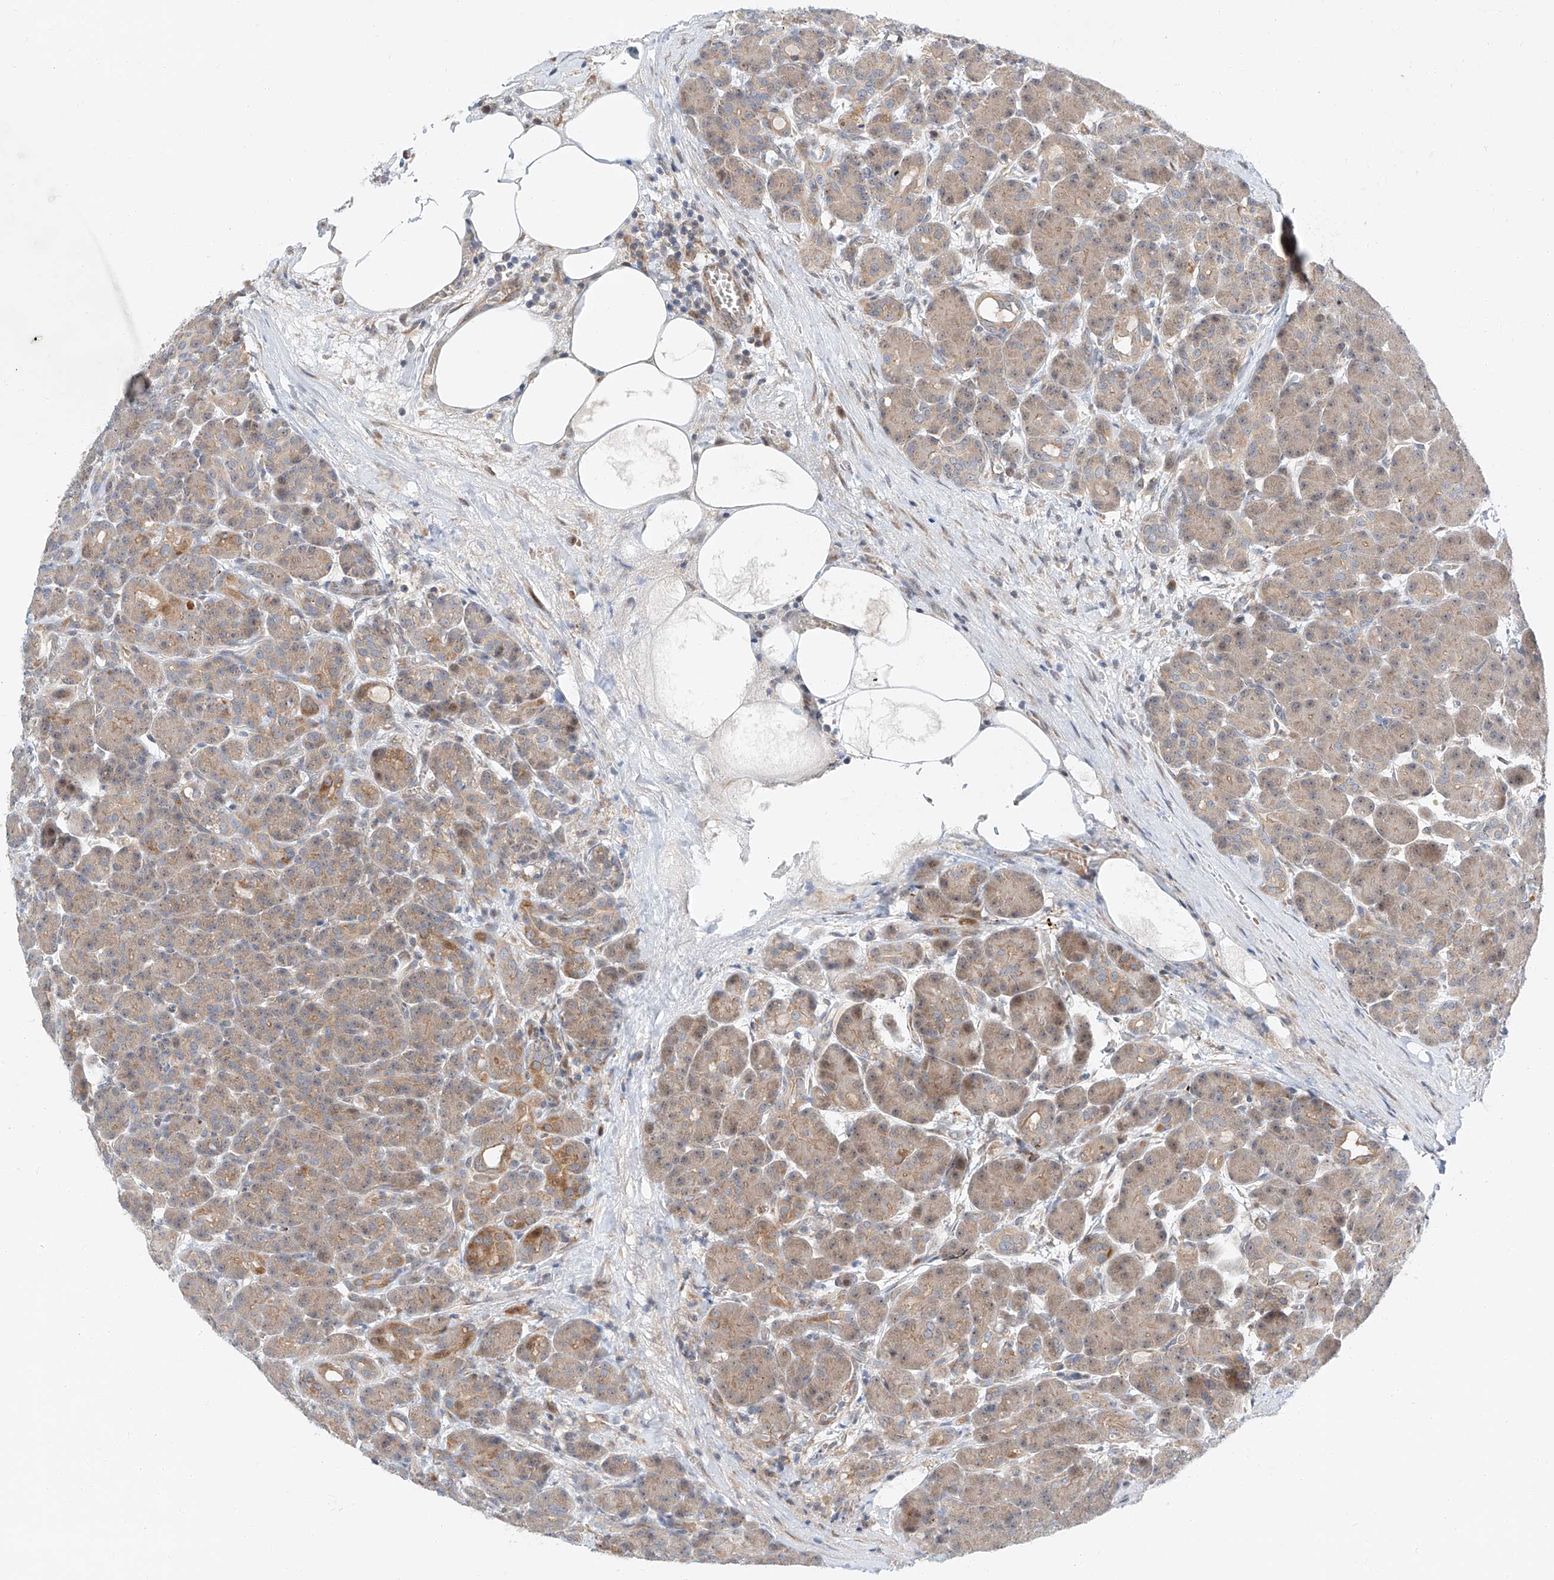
{"staining": {"intensity": "weak", "quantity": "25%-75%", "location": "cytoplasmic/membranous"}, "tissue": "pancreas", "cell_type": "Exocrine glandular cells", "image_type": "normal", "snomed": [{"axis": "morphology", "description": "Normal tissue, NOS"}, {"axis": "topography", "description": "Pancreas"}], "caption": "Immunohistochemical staining of normal pancreas exhibits weak cytoplasmic/membranous protein staining in approximately 25%-75% of exocrine glandular cells.", "gene": "CLDND1", "patient": {"sex": "male", "age": 63}}